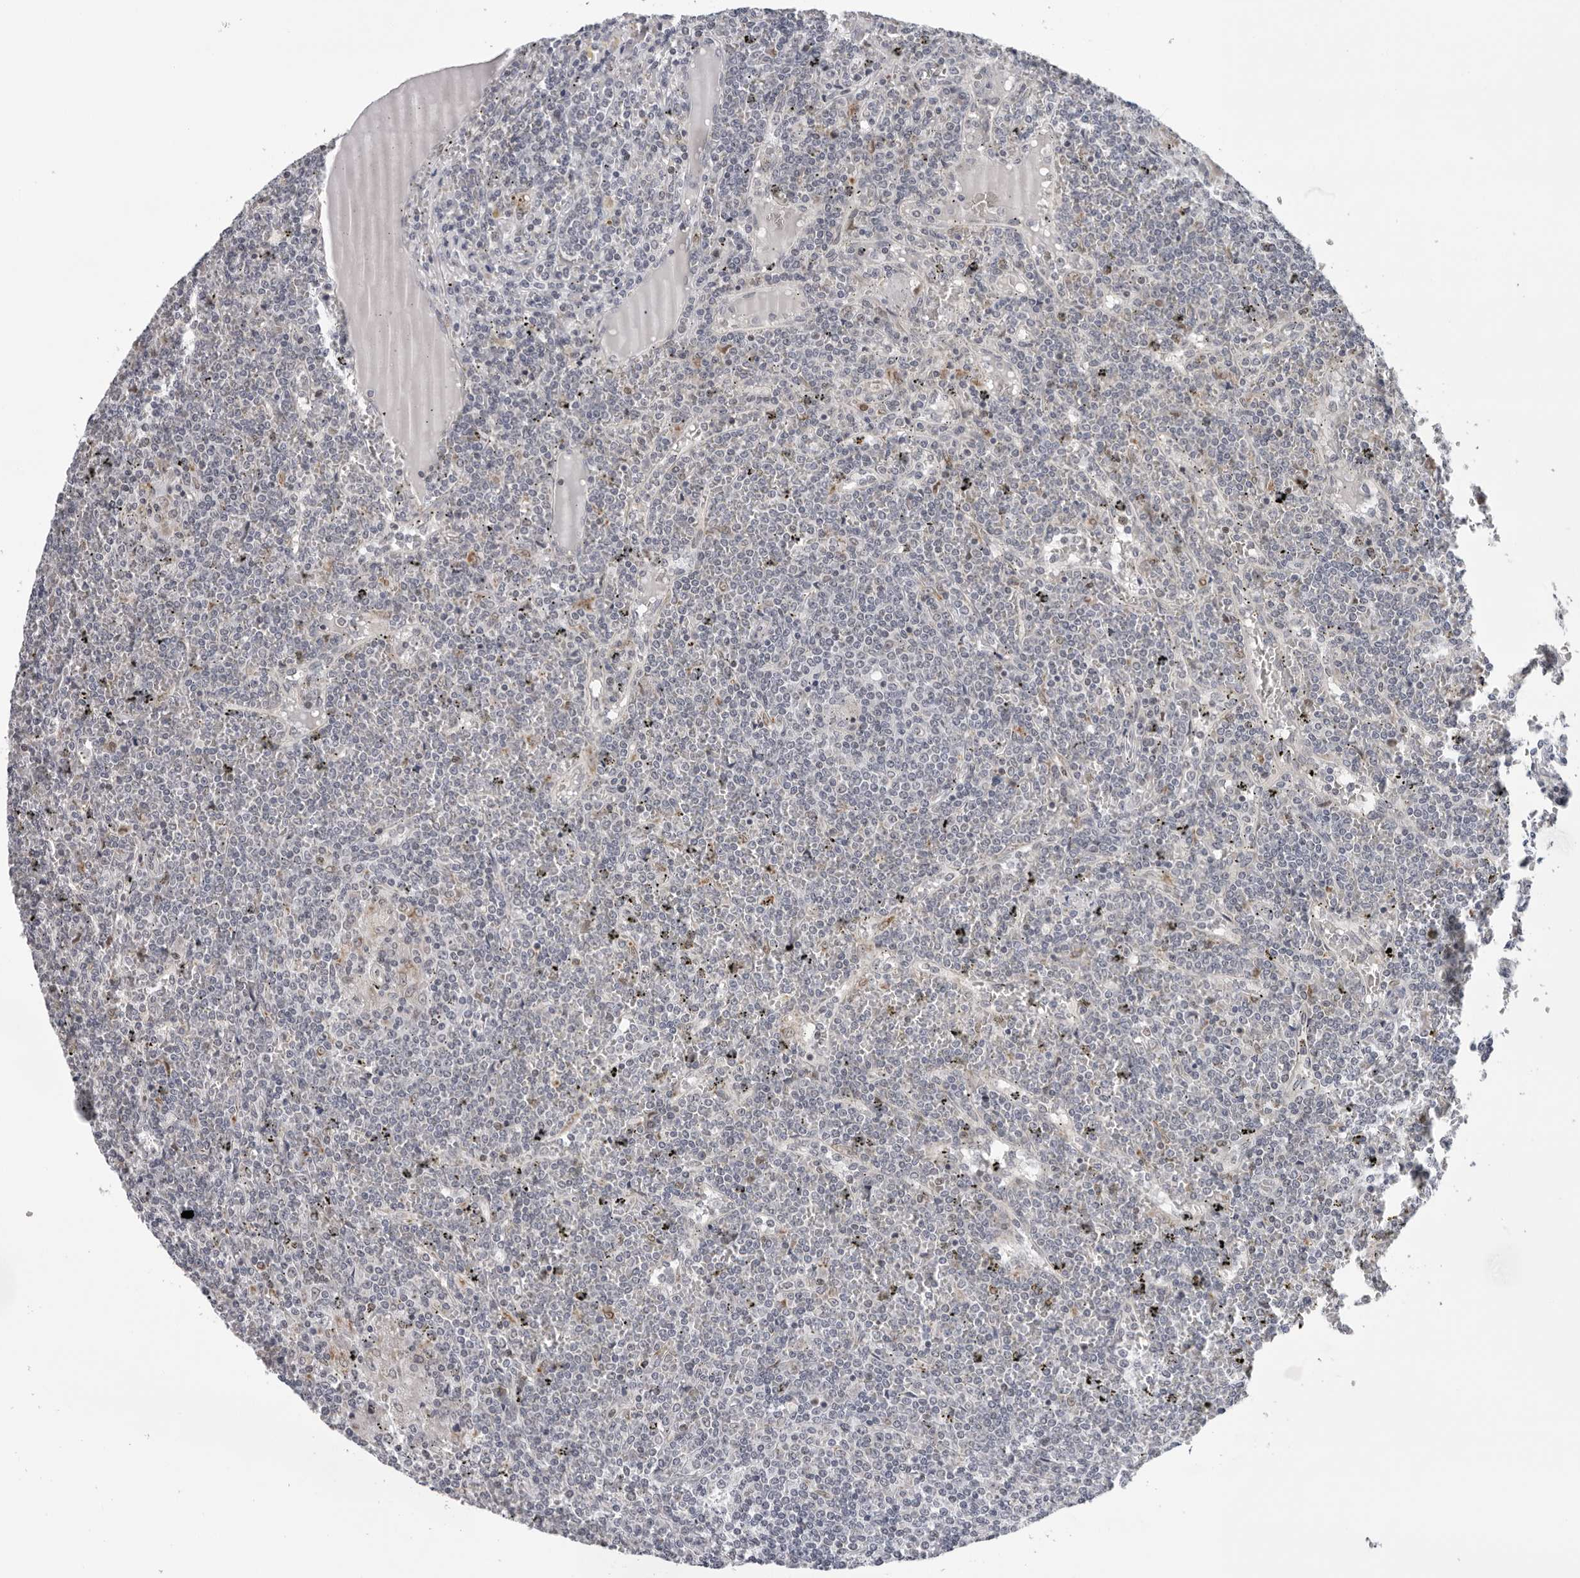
{"staining": {"intensity": "negative", "quantity": "none", "location": "none"}, "tissue": "lymphoma", "cell_type": "Tumor cells", "image_type": "cancer", "snomed": [{"axis": "morphology", "description": "Malignant lymphoma, non-Hodgkin's type, Low grade"}, {"axis": "topography", "description": "Spleen"}], "caption": "Immunohistochemical staining of lymphoma shows no significant expression in tumor cells.", "gene": "CPT2", "patient": {"sex": "female", "age": 19}}